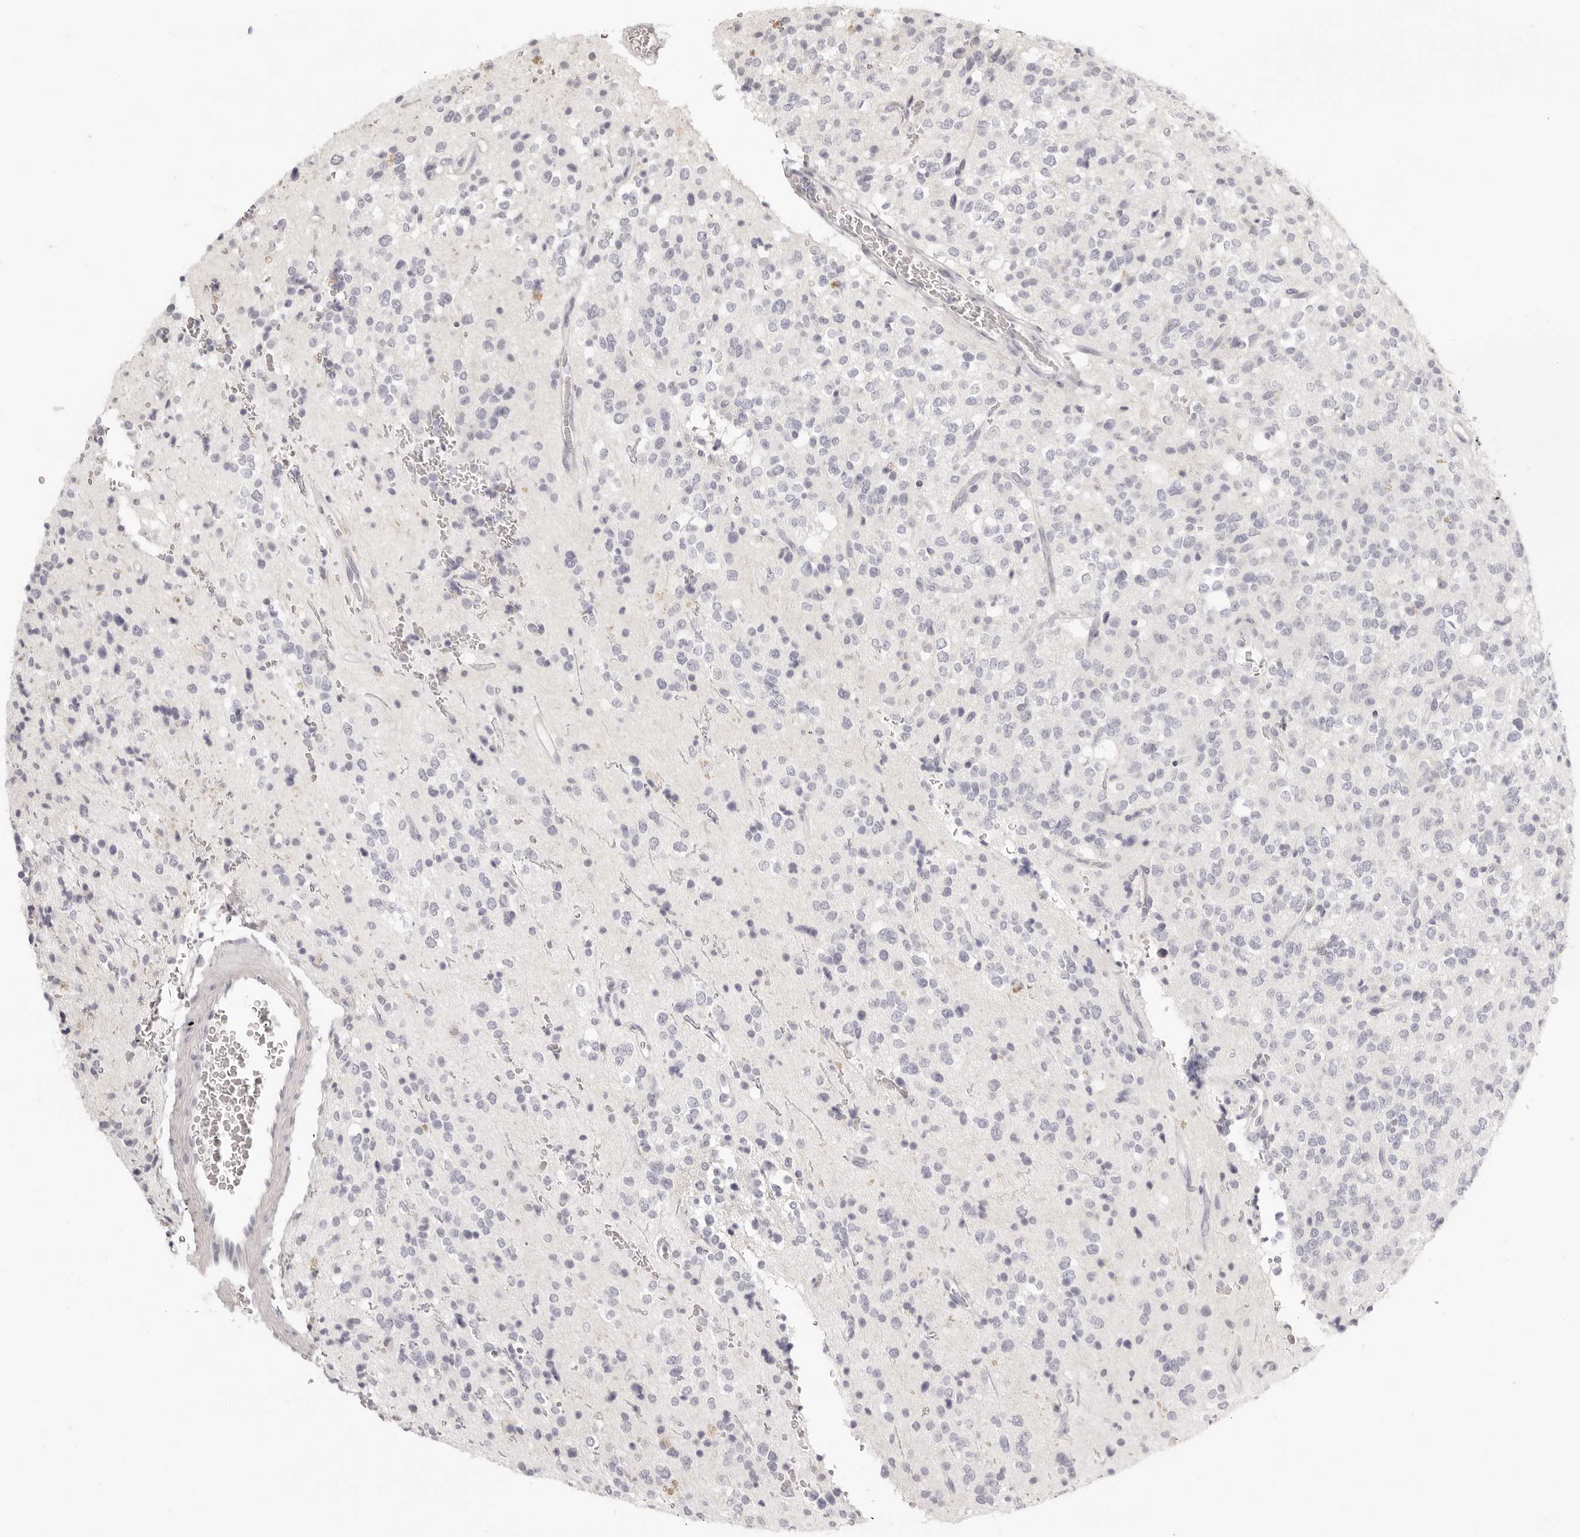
{"staining": {"intensity": "negative", "quantity": "none", "location": "none"}, "tissue": "glioma", "cell_type": "Tumor cells", "image_type": "cancer", "snomed": [{"axis": "morphology", "description": "Glioma, malignant, High grade"}, {"axis": "topography", "description": "Brain"}], "caption": "Glioma stained for a protein using IHC shows no positivity tumor cells.", "gene": "FABP1", "patient": {"sex": "male", "age": 34}}